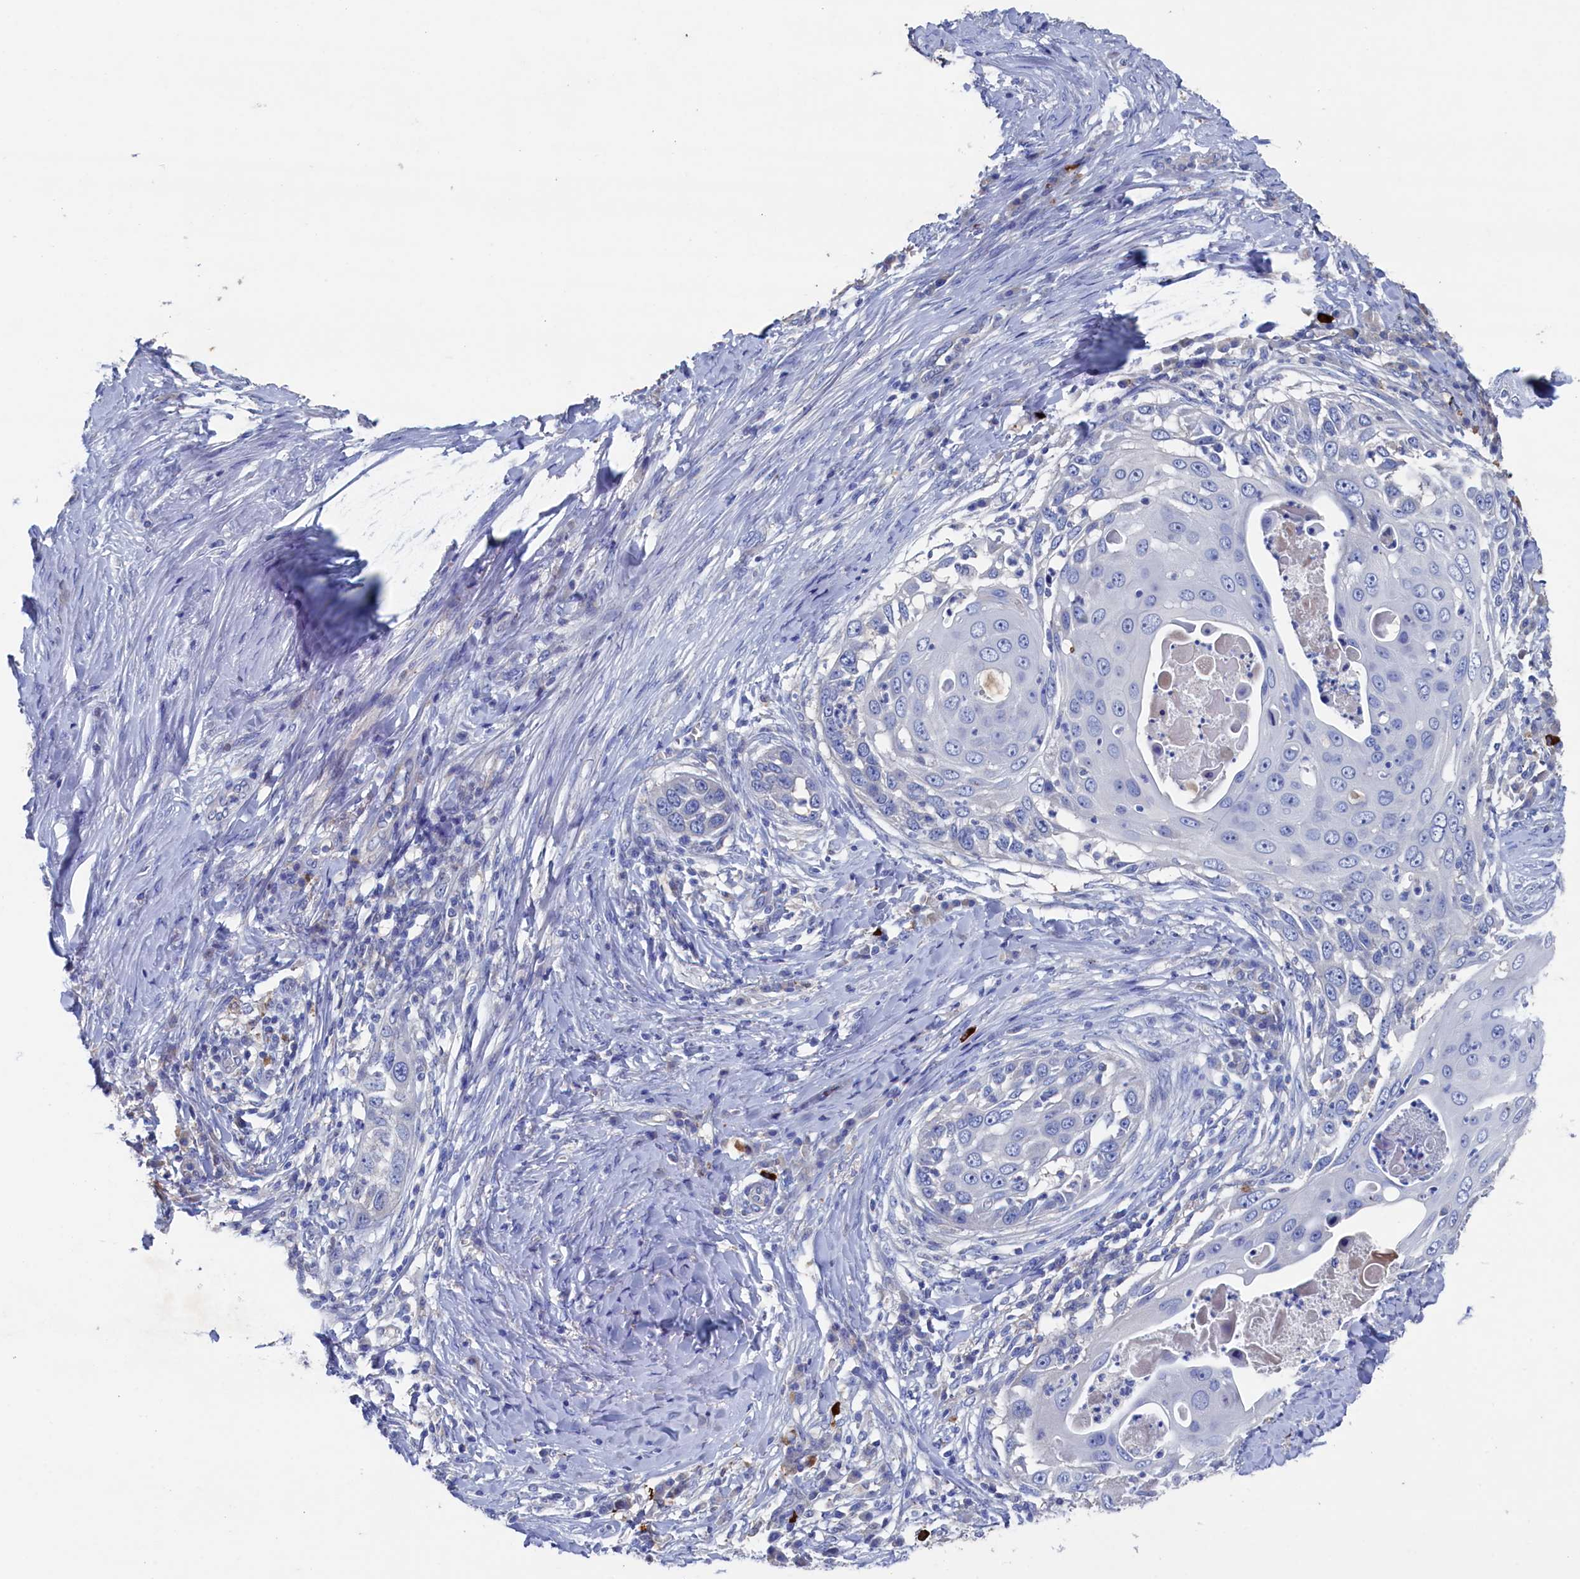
{"staining": {"intensity": "negative", "quantity": "none", "location": "none"}, "tissue": "skin cancer", "cell_type": "Tumor cells", "image_type": "cancer", "snomed": [{"axis": "morphology", "description": "Squamous cell carcinoma, NOS"}, {"axis": "topography", "description": "Skin"}], "caption": "Photomicrograph shows no protein expression in tumor cells of squamous cell carcinoma (skin) tissue. Nuclei are stained in blue.", "gene": "CBLIF", "patient": {"sex": "female", "age": 44}}